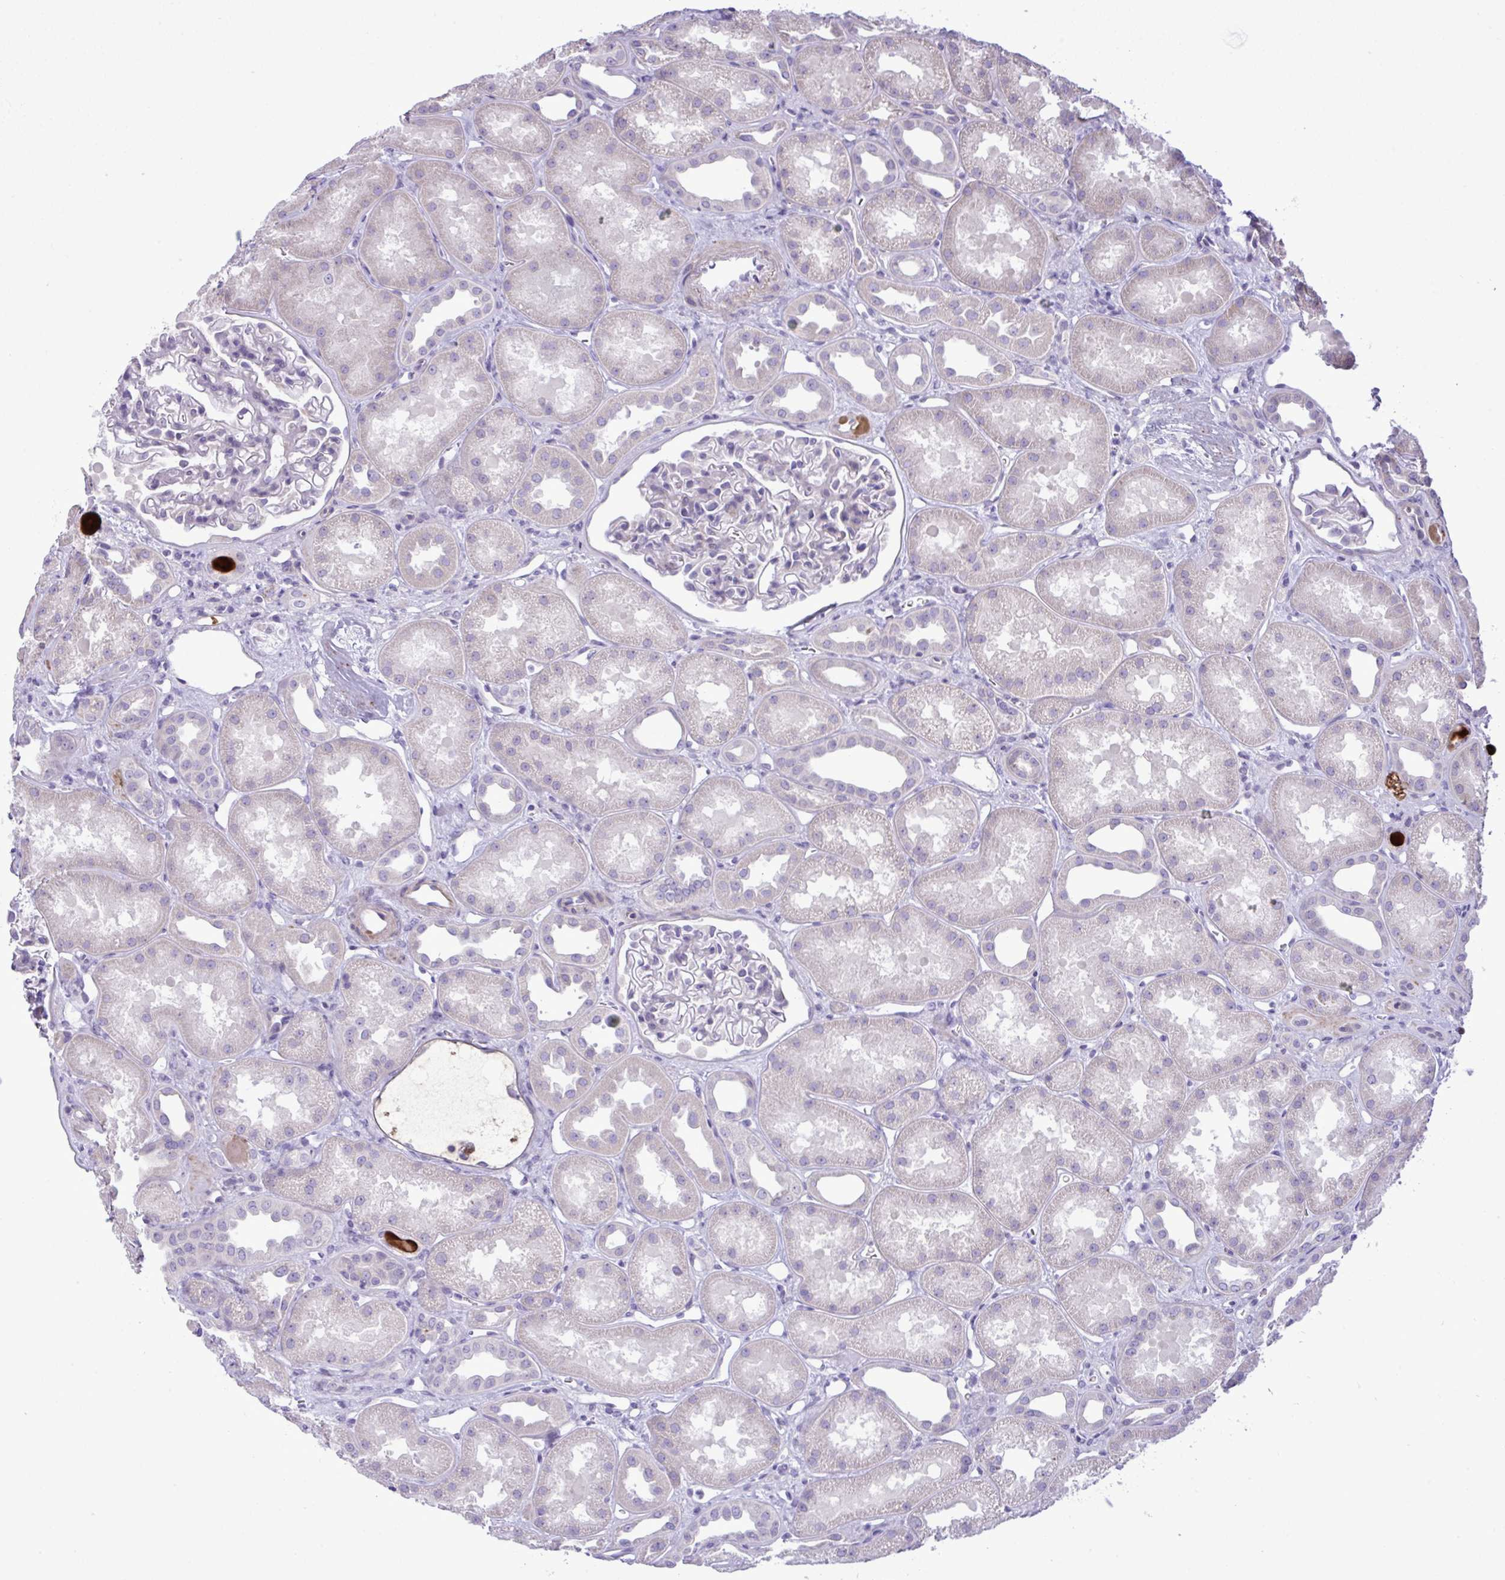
{"staining": {"intensity": "negative", "quantity": "none", "location": "none"}, "tissue": "kidney", "cell_type": "Cells in glomeruli", "image_type": "normal", "snomed": [{"axis": "morphology", "description": "Normal tissue, NOS"}, {"axis": "topography", "description": "Kidney"}], "caption": "A high-resolution micrograph shows IHC staining of normal kidney, which demonstrates no significant expression in cells in glomeruli. Nuclei are stained in blue.", "gene": "SPAG1", "patient": {"sex": "male", "age": 61}}